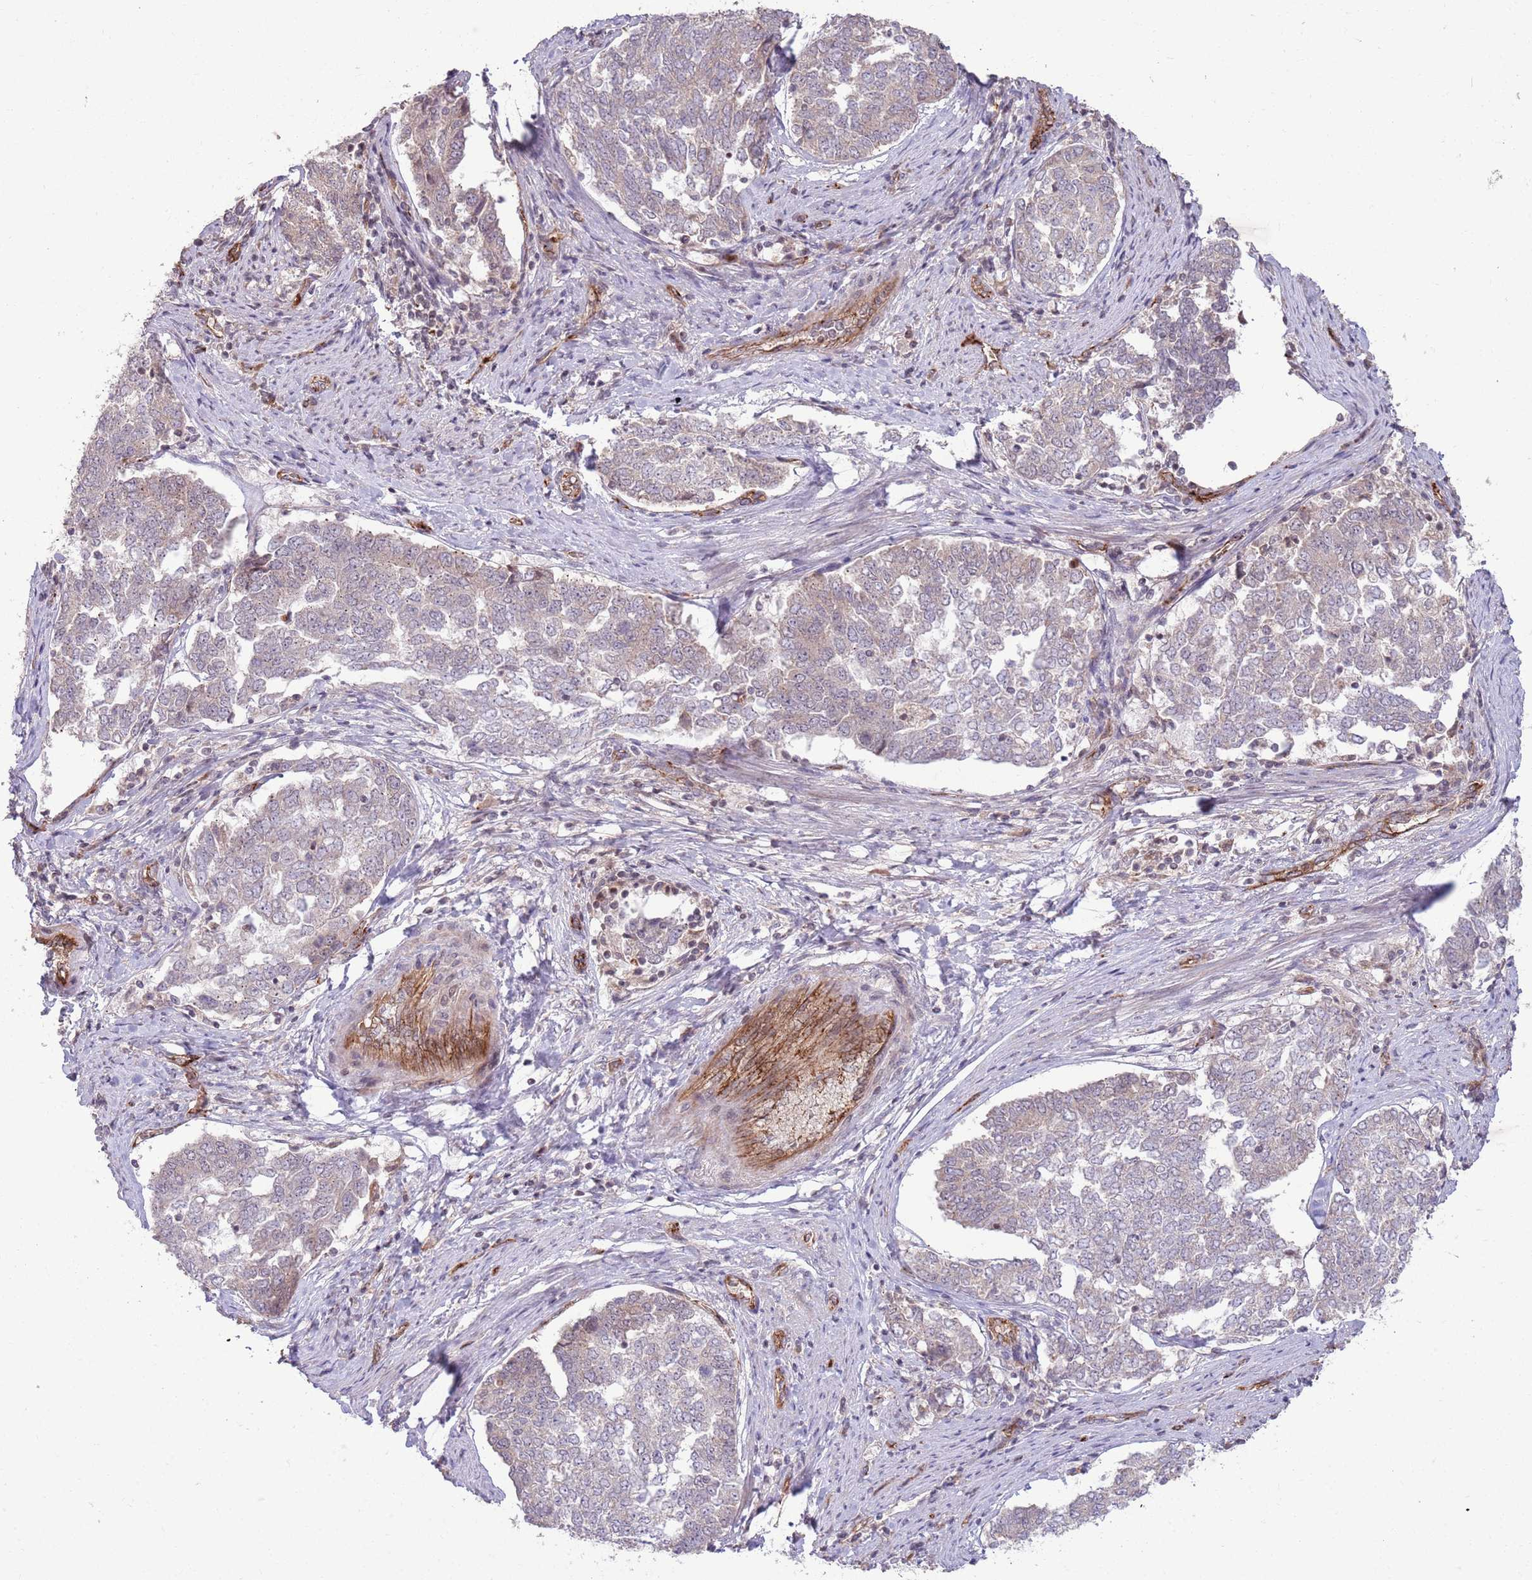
{"staining": {"intensity": "negative", "quantity": "none", "location": "none"}, "tissue": "endometrial cancer", "cell_type": "Tumor cells", "image_type": "cancer", "snomed": [{"axis": "morphology", "description": "Adenocarcinoma, NOS"}, {"axis": "topography", "description": "Endometrium"}], "caption": "Immunohistochemistry (IHC) photomicrograph of neoplastic tissue: endometrial cancer stained with DAB (3,3'-diaminobenzidine) reveals no significant protein staining in tumor cells. (DAB (3,3'-diaminobenzidine) immunohistochemistry, high magnification).", "gene": "DPP10", "patient": {"sex": "female", "age": 80}}